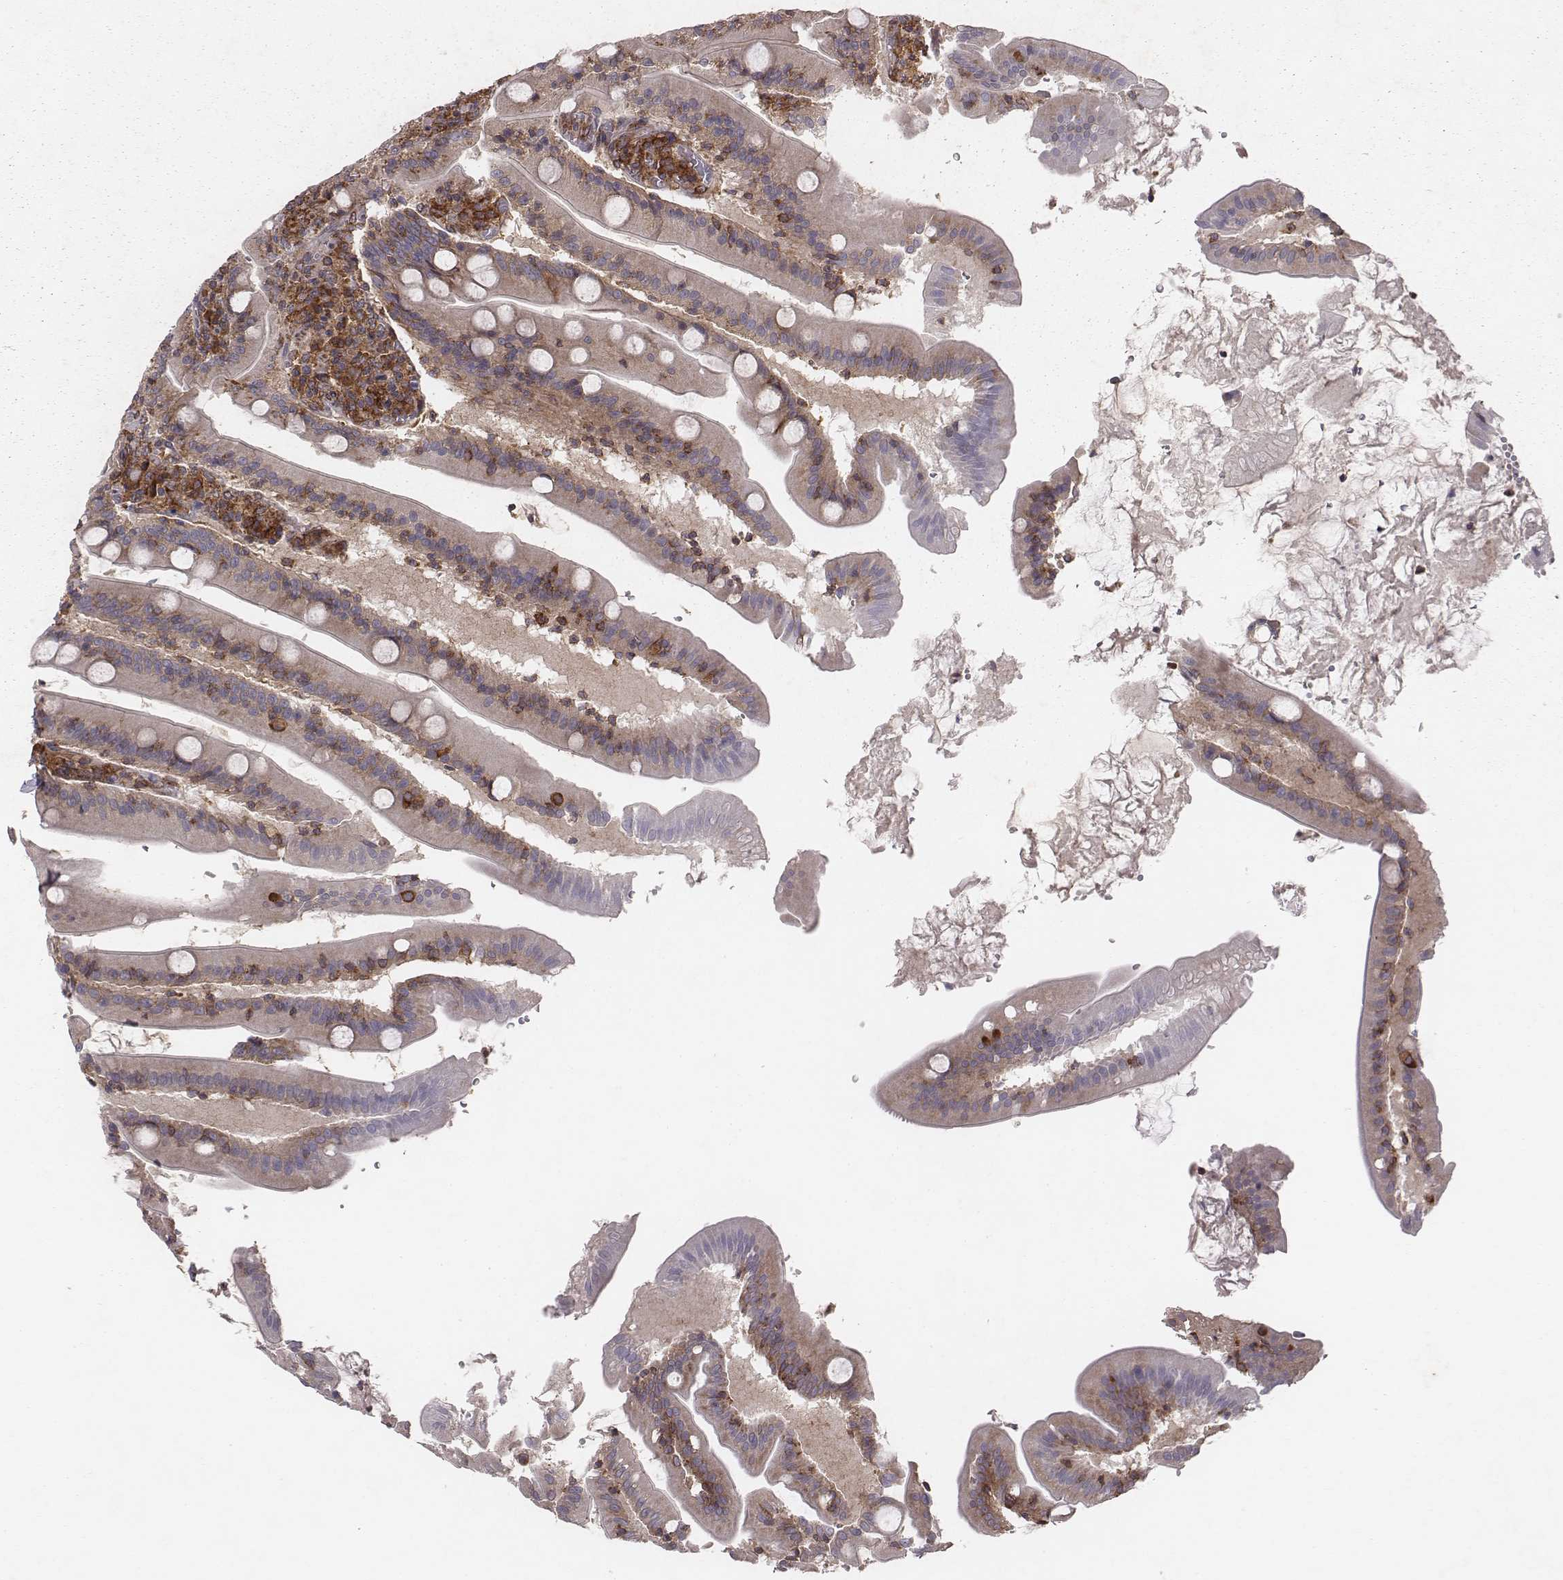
{"staining": {"intensity": "moderate", "quantity": "25%-75%", "location": "cytoplasmic/membranous"}, "tissue": "small intestine", "cell_type": "Glandular cells", "image_type": "normal", "snomed": [{"axis": "morphology", "description": "Normal tissue, NOS"}, {"axis": "topography", "description": "Small intestine"}], "caption": "Protein positivity by IHC shows moderate cytoplasmic/membranous staining in approximately 25%-75% of glandular cells in normal small intestine. The protein is stained brown, and the nuclei are stained in blue (DAB (3,3'-diaminobenzidine) IHC with brightfield microscopy, high magnification).", "gene": "TXLNA", "patient": {"sex": "male", "age": 37}}